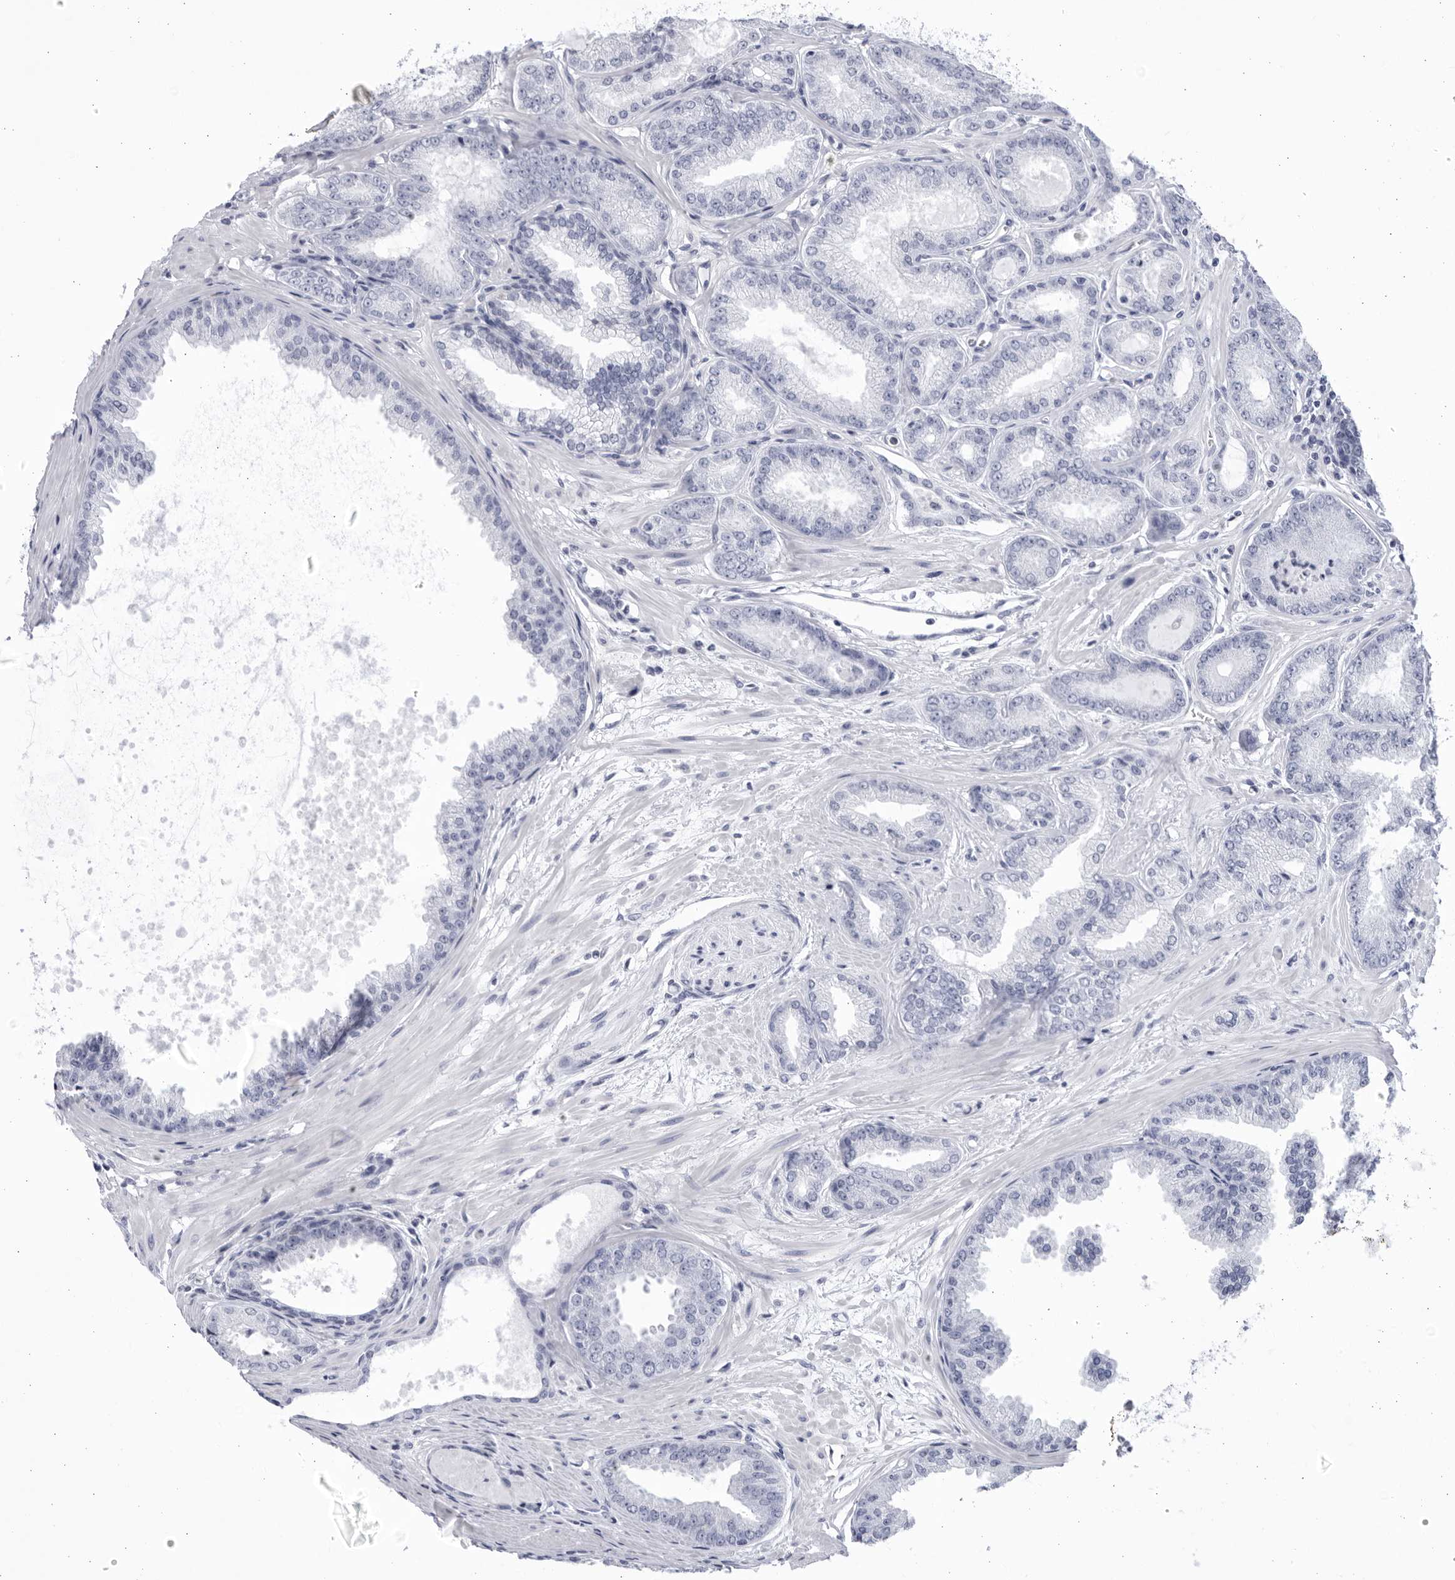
{"staining": {"intensity": "negative", "quantity": "none", "location": "none"}, "tissue": "prostate cancer", "cell_type": "Tumor cells", "image_type": "cancer", "snomed": [{"axis": "morphology", "description": "Adenocarcinoma, Low grade"}, {"axis": "topography", "description": "Prostate"}], "caption": "Immunohistochemistry (IHC) of prostate adenocarcinoma (low-grade) displays no expression in tumor cells.", "gene": "CCDC181", "patient": {"sex": "male", "age": 63}}